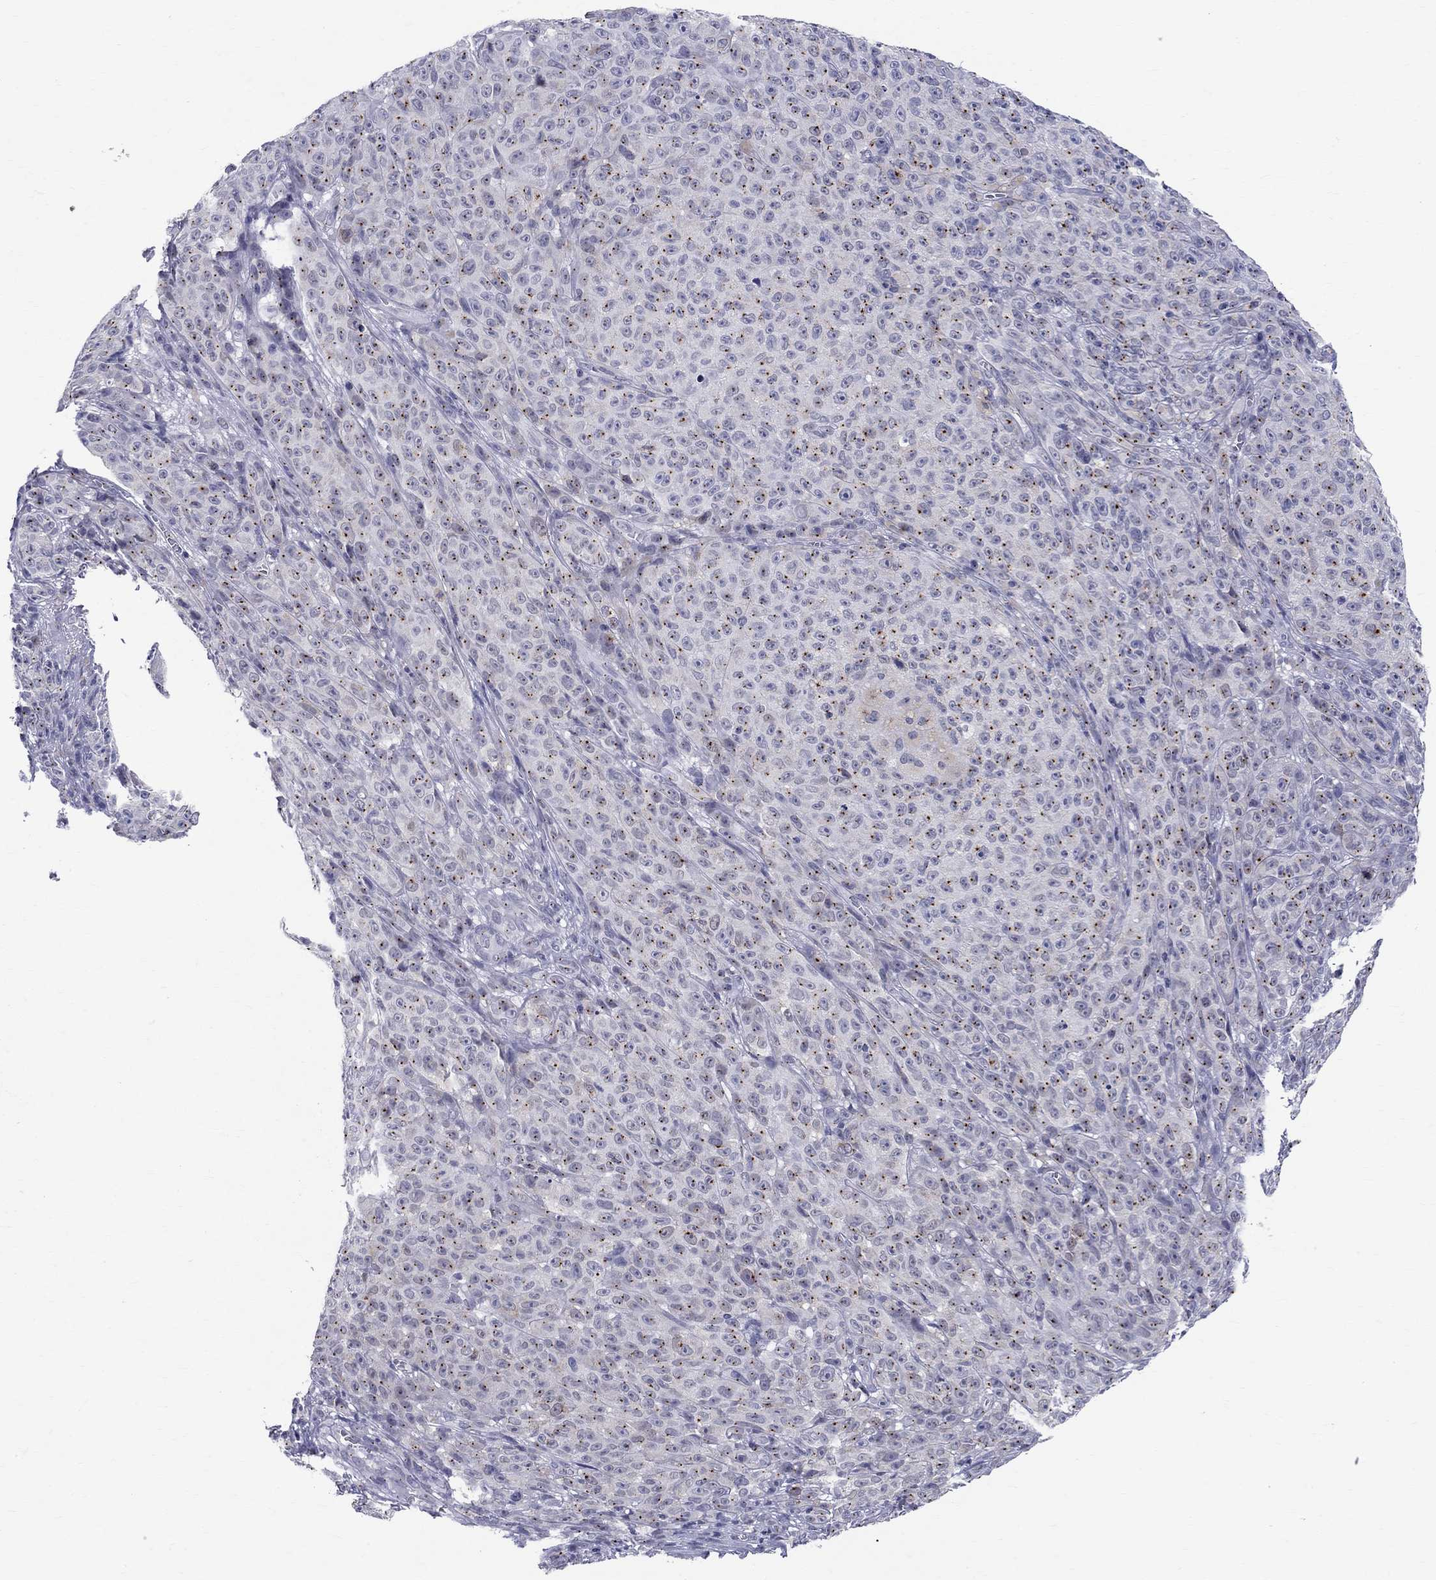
{"staining": {"intensity": "negative", "quantity": "none", "location": "none"}, "tissue": "melanoma", "cell_type": "Tumor cells", "image_type": "cancer", "snomed": [{"axis": "morphology", "description": "Malignant melanoma, NOS"}, {"axis": "topography", "description": "Skin"}], "caption": "A high-resolution histopathology image shows IHC staining of malignant melanoma, which reveals no significant expression in tumor cells.", "gene": "CEP43", "patient": {"sex": "female", "age": 82}}